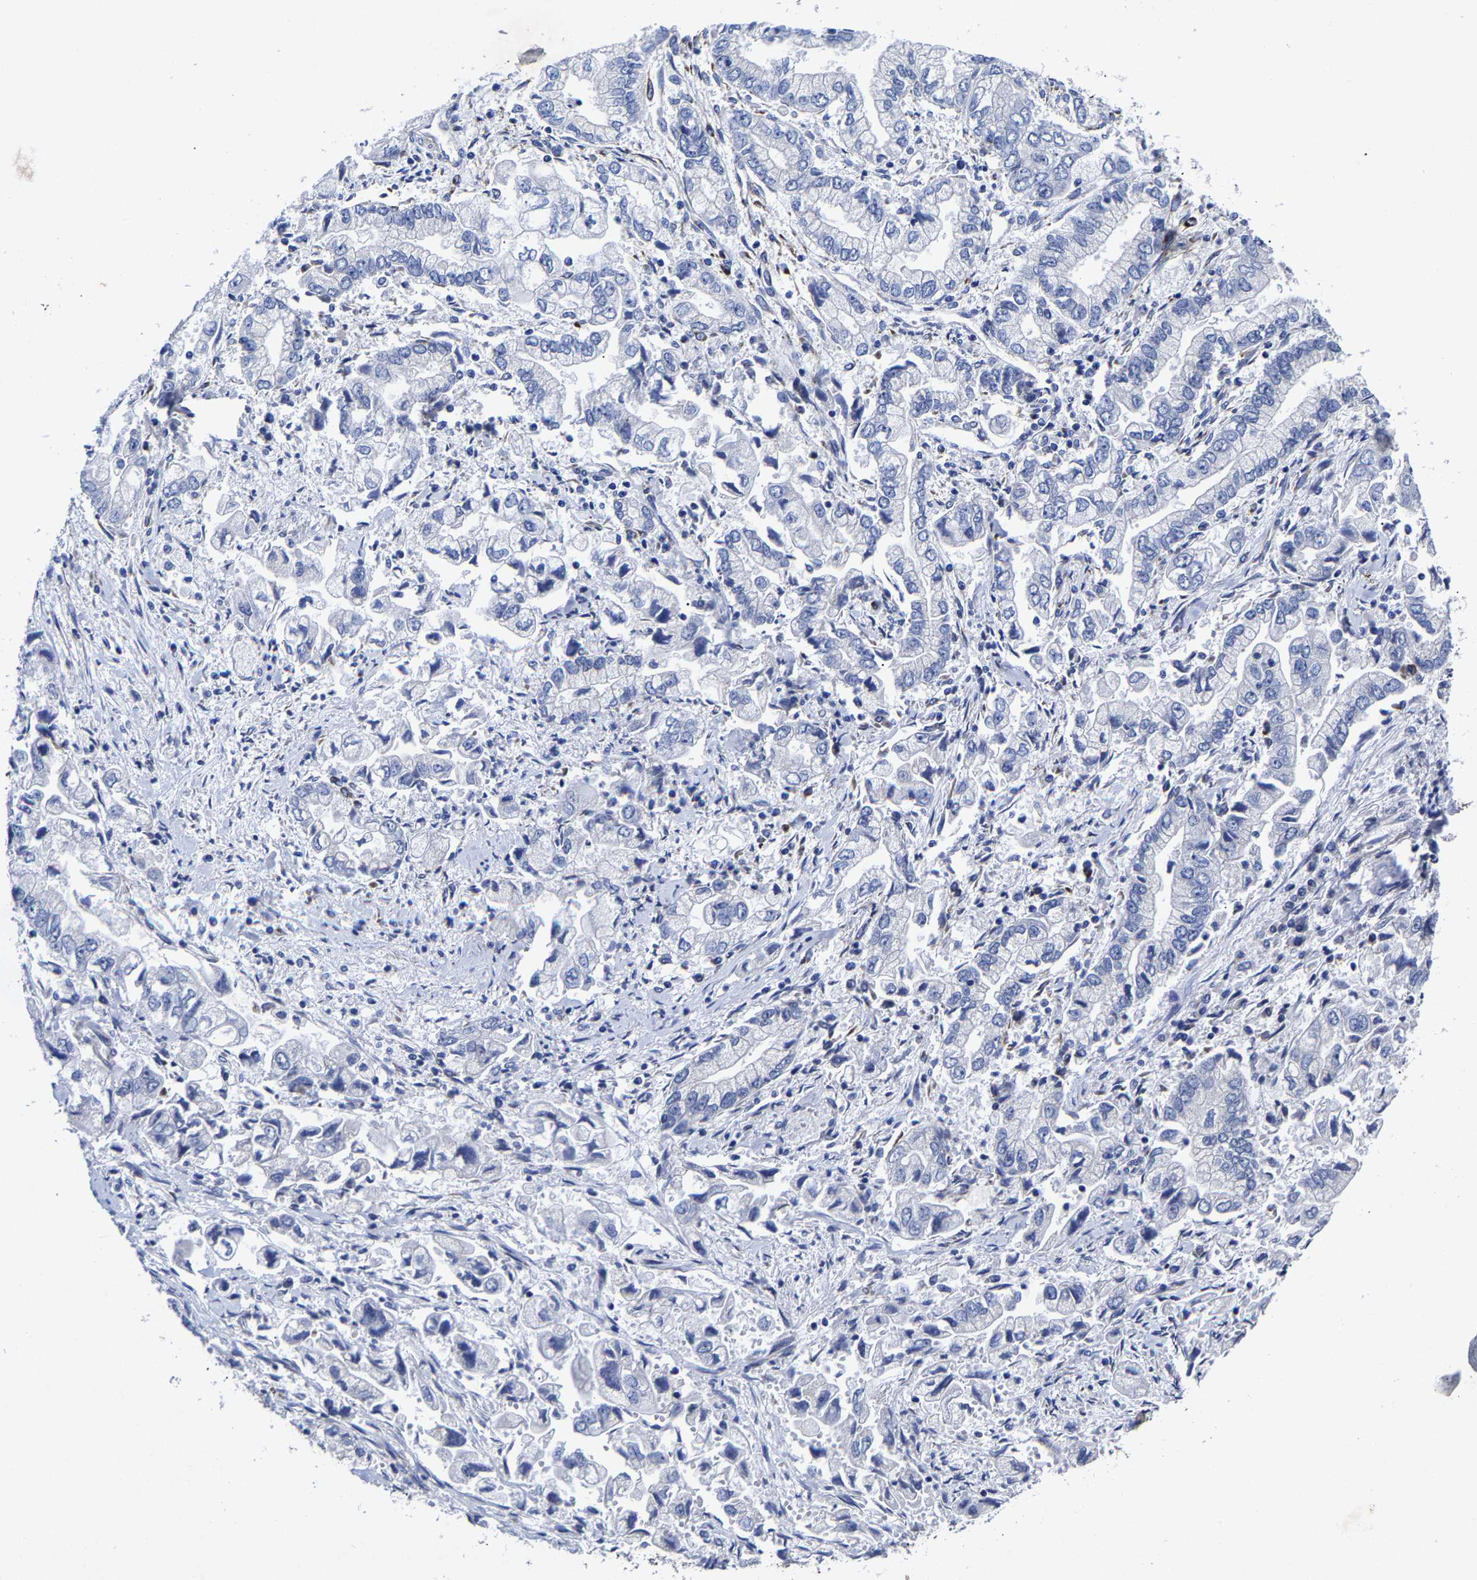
{"staining": {"intensity": "negative", "quantity": "none", "location": "none"}, "tissue": "stomach cancer", "cell_type": "Tumor cells", "image_type": "cancer", "snomed": [{"axis": "morphology", "description": "Normal tissue, NOS"}, {"axis": "morphology", "description": "Adenocarcinoma, NOS"}, {"axis": "topography", "description": "Stomach"}], "caption": "This is an IHC image of adenocarcinoma (stomach). There is no staining in tumor cells.", "gene": "AASS", "patient": {"sex": "male", "age": 62}}